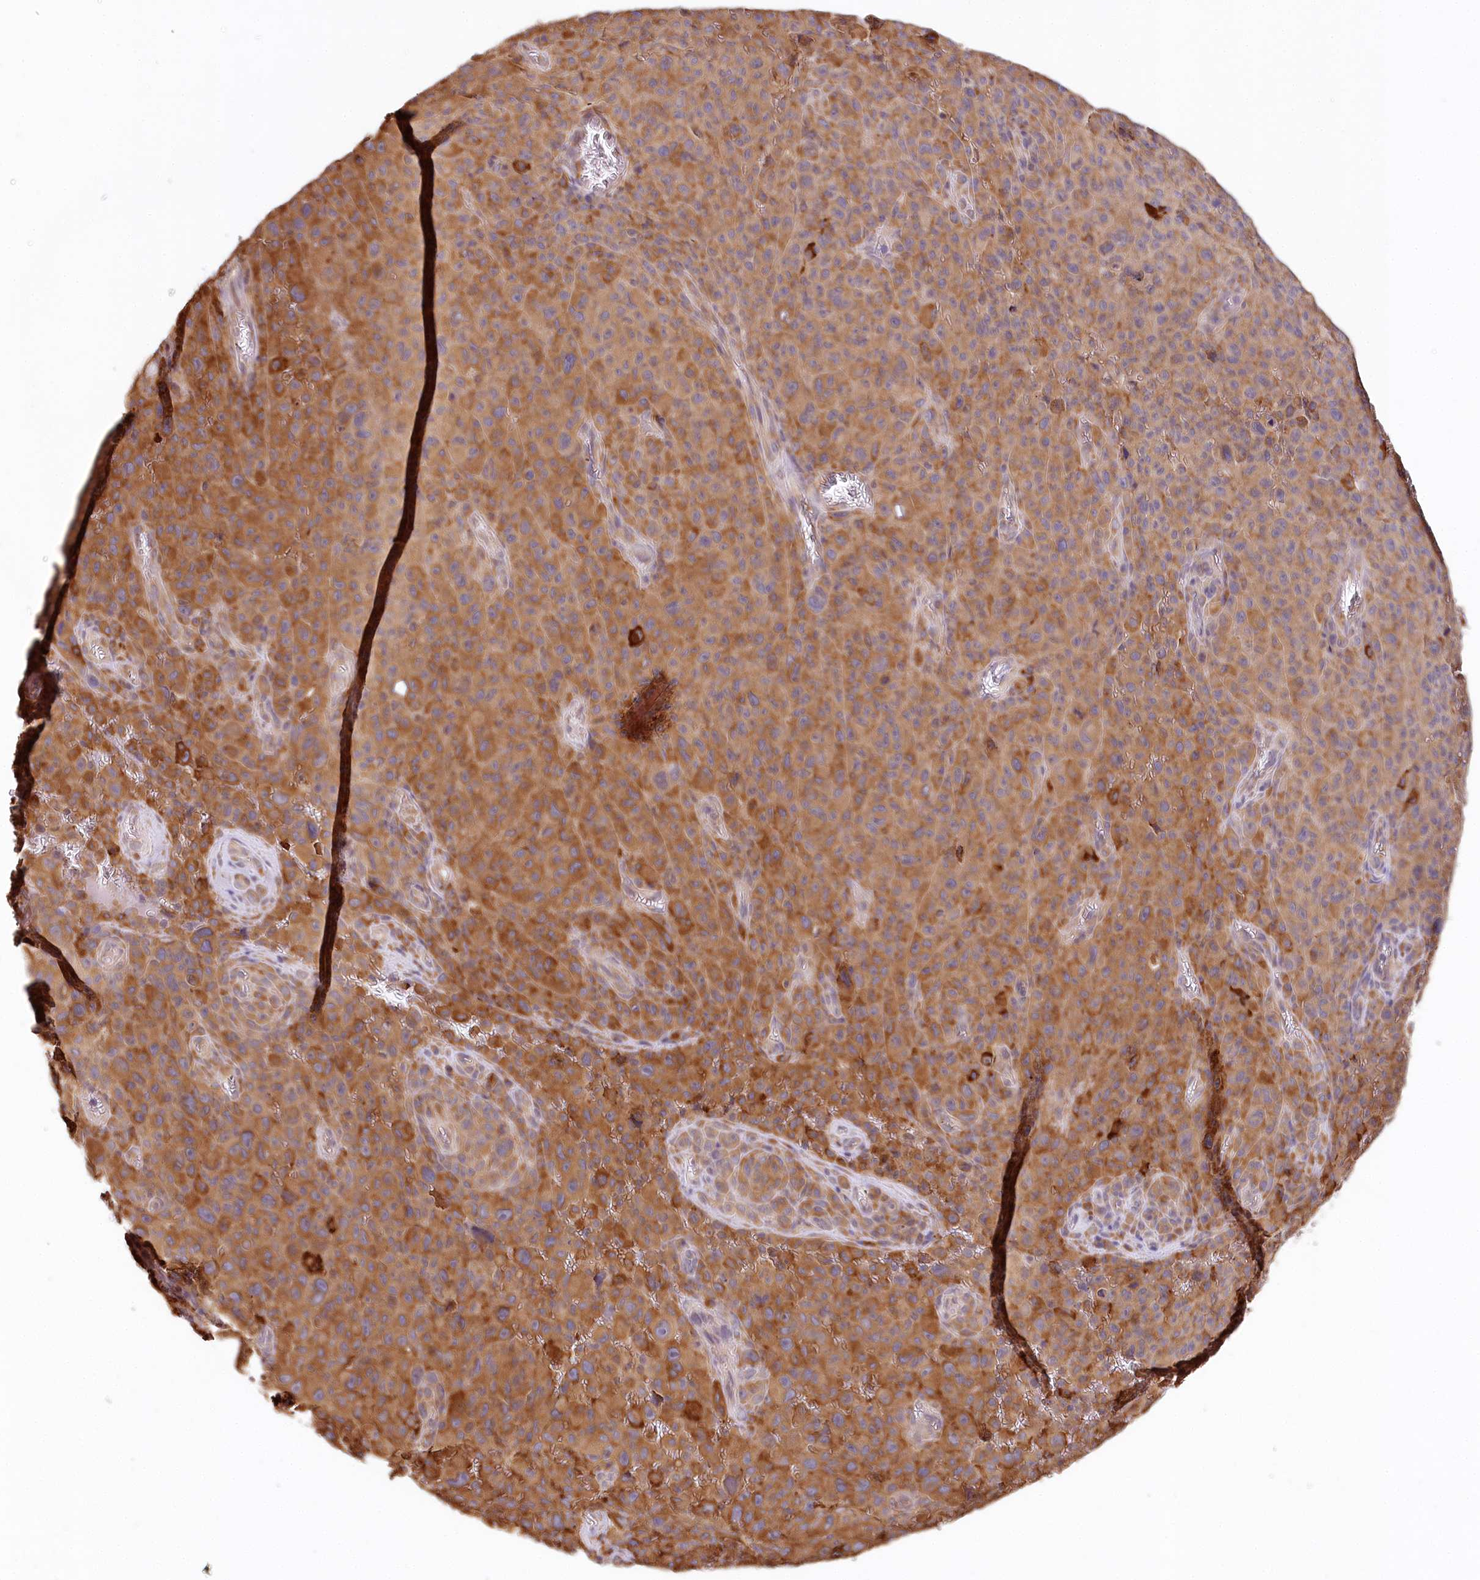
{"staining": {"intensity": "moderate", "quantity": ">75%", "location": "cytoplasmic/membranous"}, "tissue": "melanoma", "cell_type": "Tumor cells", "image_type": "cancer", "snomed": [{"axis": "morphology", "description": "Malignant melanoma, NOS"}, {"axis": "topography", "description": "Skin"}], "caption": "Melanoma stained for a protein (brown) shows moderate cytoplasmic/membranous positive positivity in about >75% of tumor cells.", "gene": "VEGFA", "patient": {"sex": "female", "age": 82}}